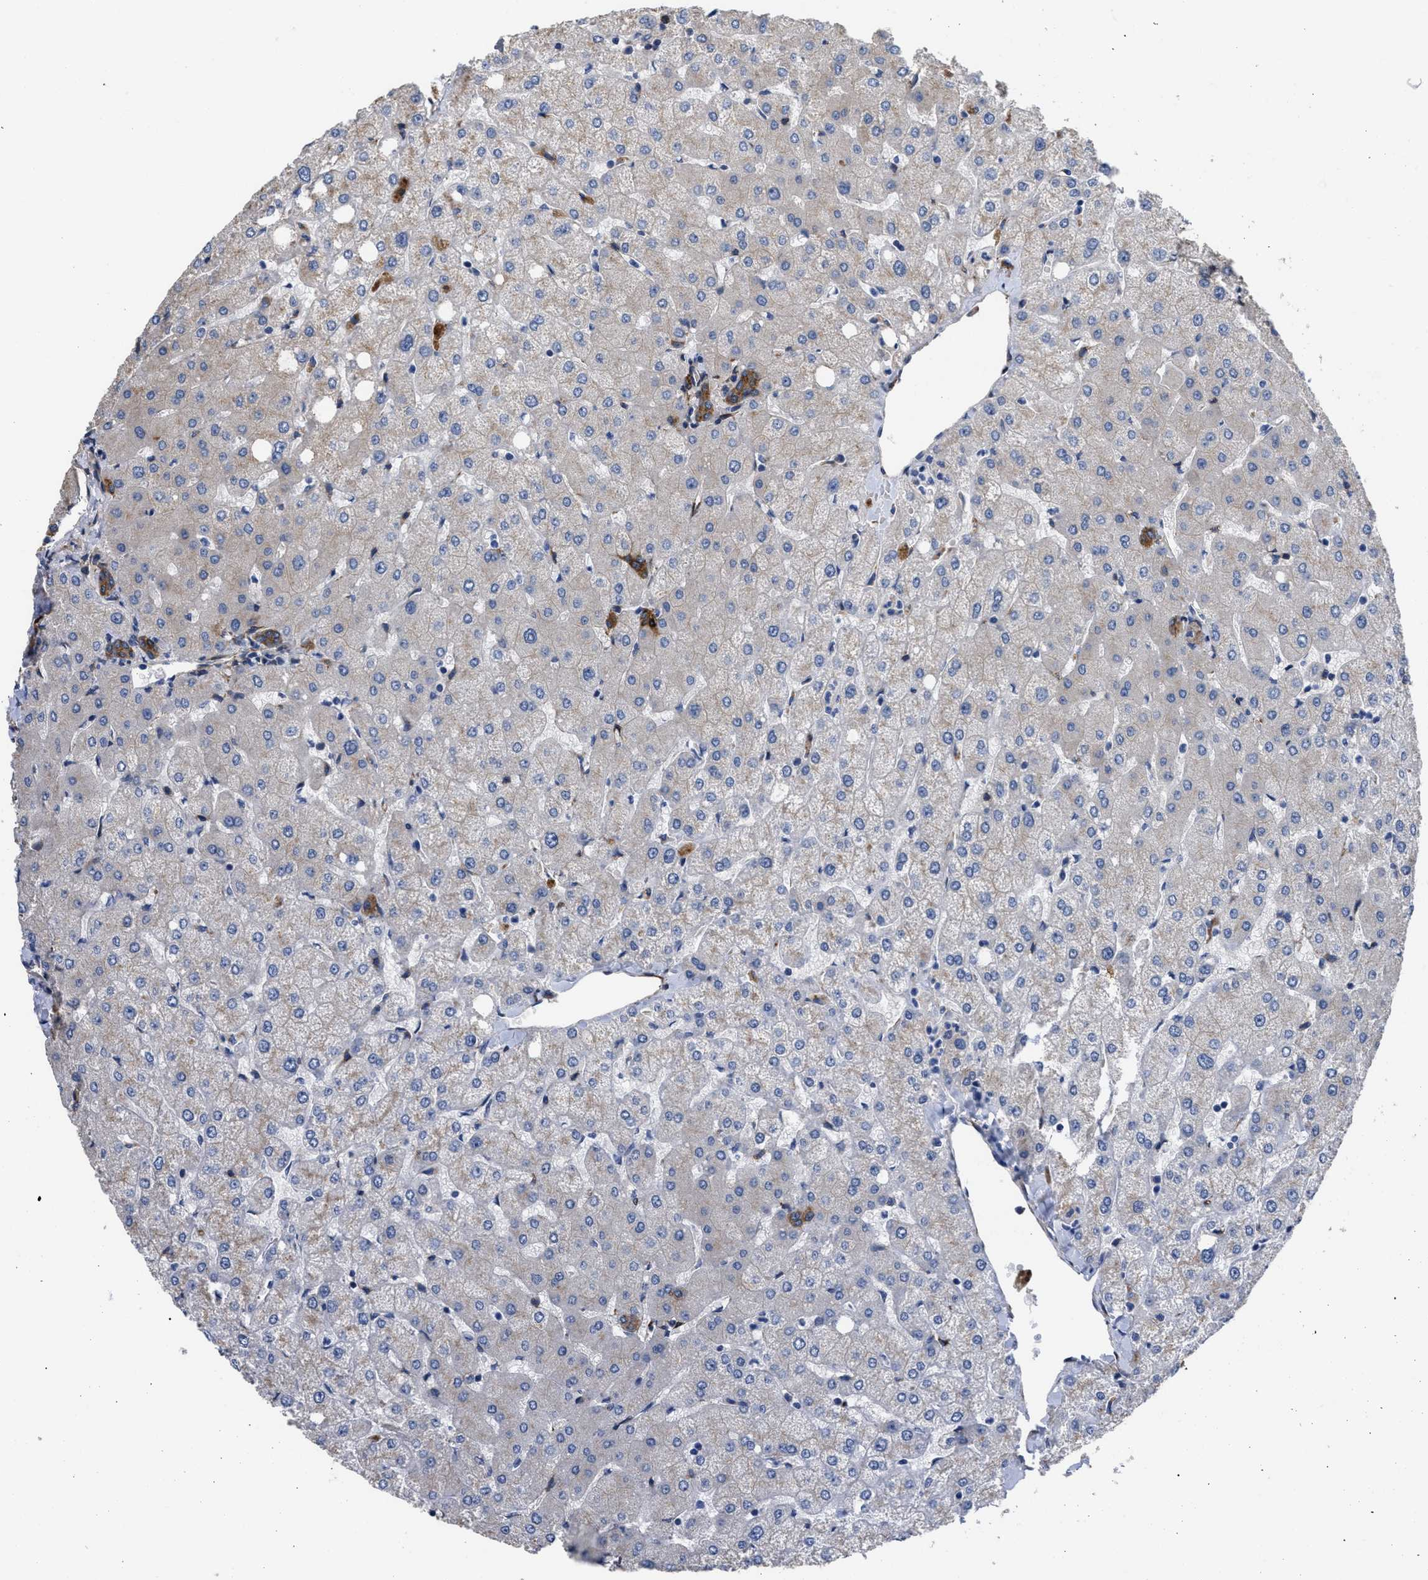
{"staining": {"intensity": "strong", "quantity": ">75%", "location": "cytoplasmic/membranous"}, "tissue": "liver", "cell_type": "Cholangiocytes", "image_type": "normal", "snomed": [{"axis": "morphology", "description": "Normal tissue, NOS"}, {"axis": "topography", "description": "Liver"}], "caption": "Immunohistochemistry (IHC) of unremarkable human liver exhibits high levels of strong cytoplasmic/membranous staining in approximately >75% of cholangiocytes.", "gene": "SQLE", "patient": {"sex": "female", "age": 54}}